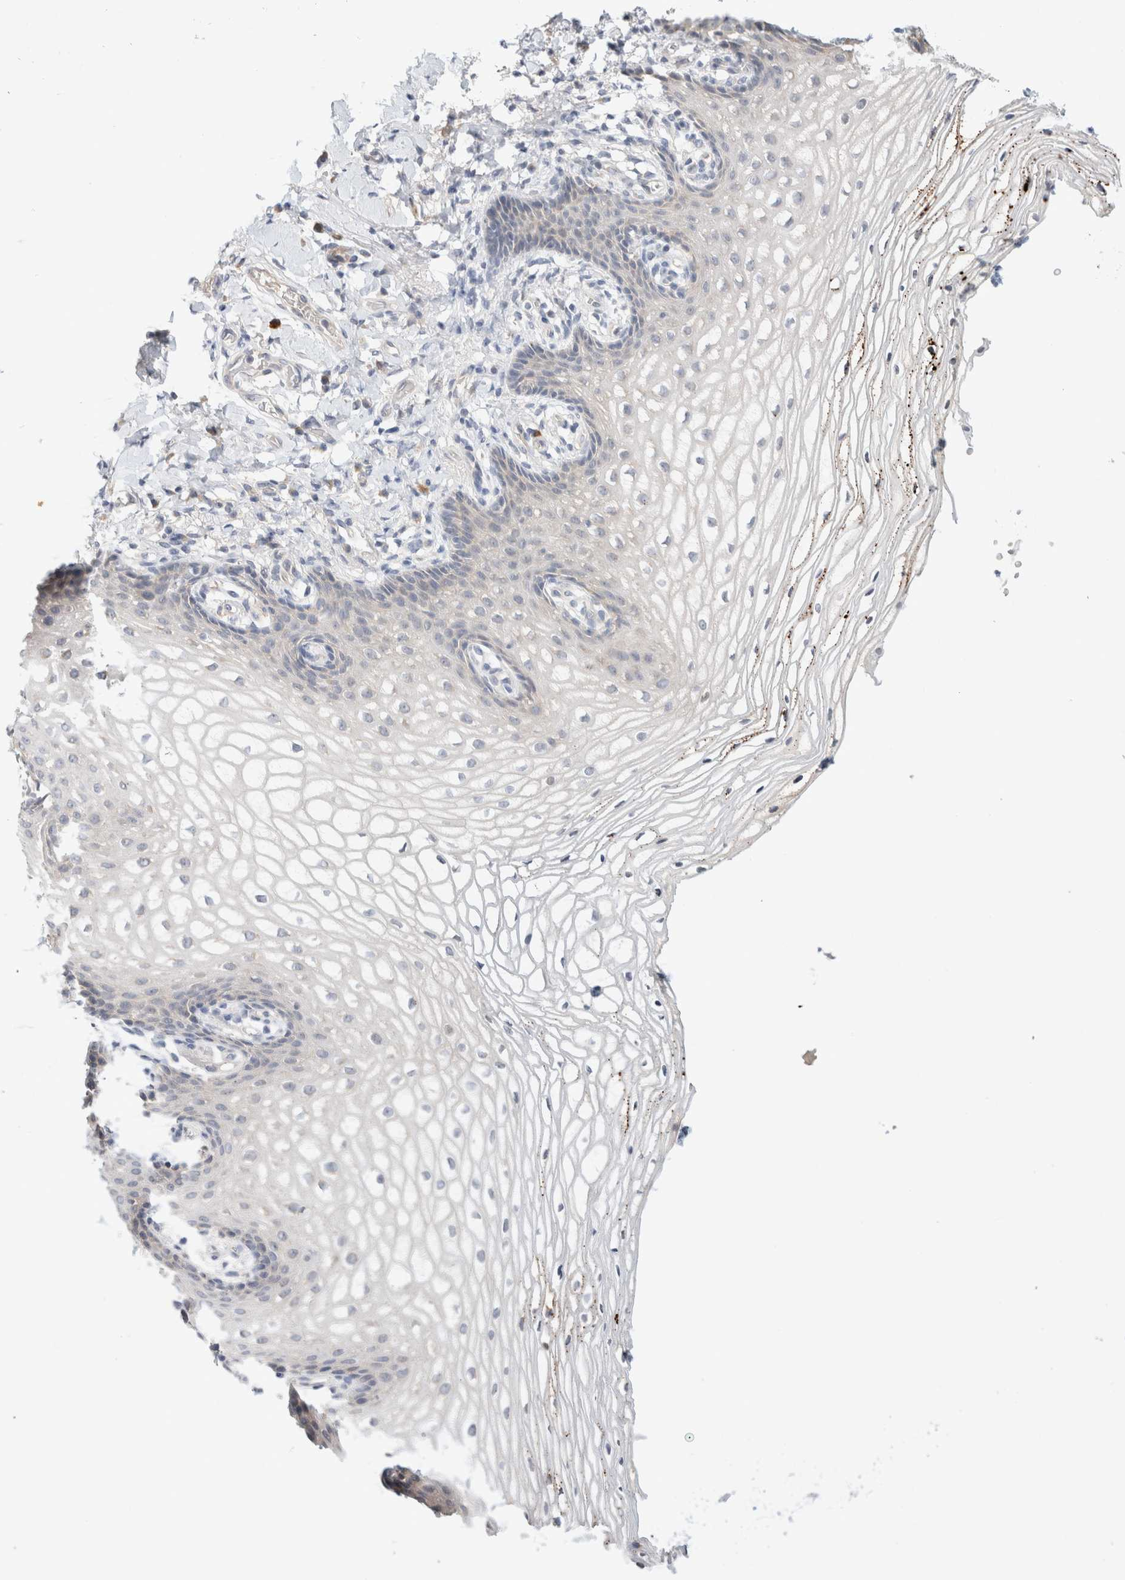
{"staining": {"intensity": "negative", "quantity": "none", "location": "none"}, "tissue": "vagina", "cell_type": "Squamous epithelial cells", "image_type": "normal", "snomed": [{"axis": "morphology", "description": "Normal tissue, NOS"}, {"axis": "topography", "description": "Vagina"}], "caption": "High power microscopy histopathology image of an immunohistochemistry (IHC) micrograph of unremarkable vagina, revealing no significant expression in squamous epithelial cells.", "gene": "SPRTN", "patient": {"sex": "female", "age": 60}}